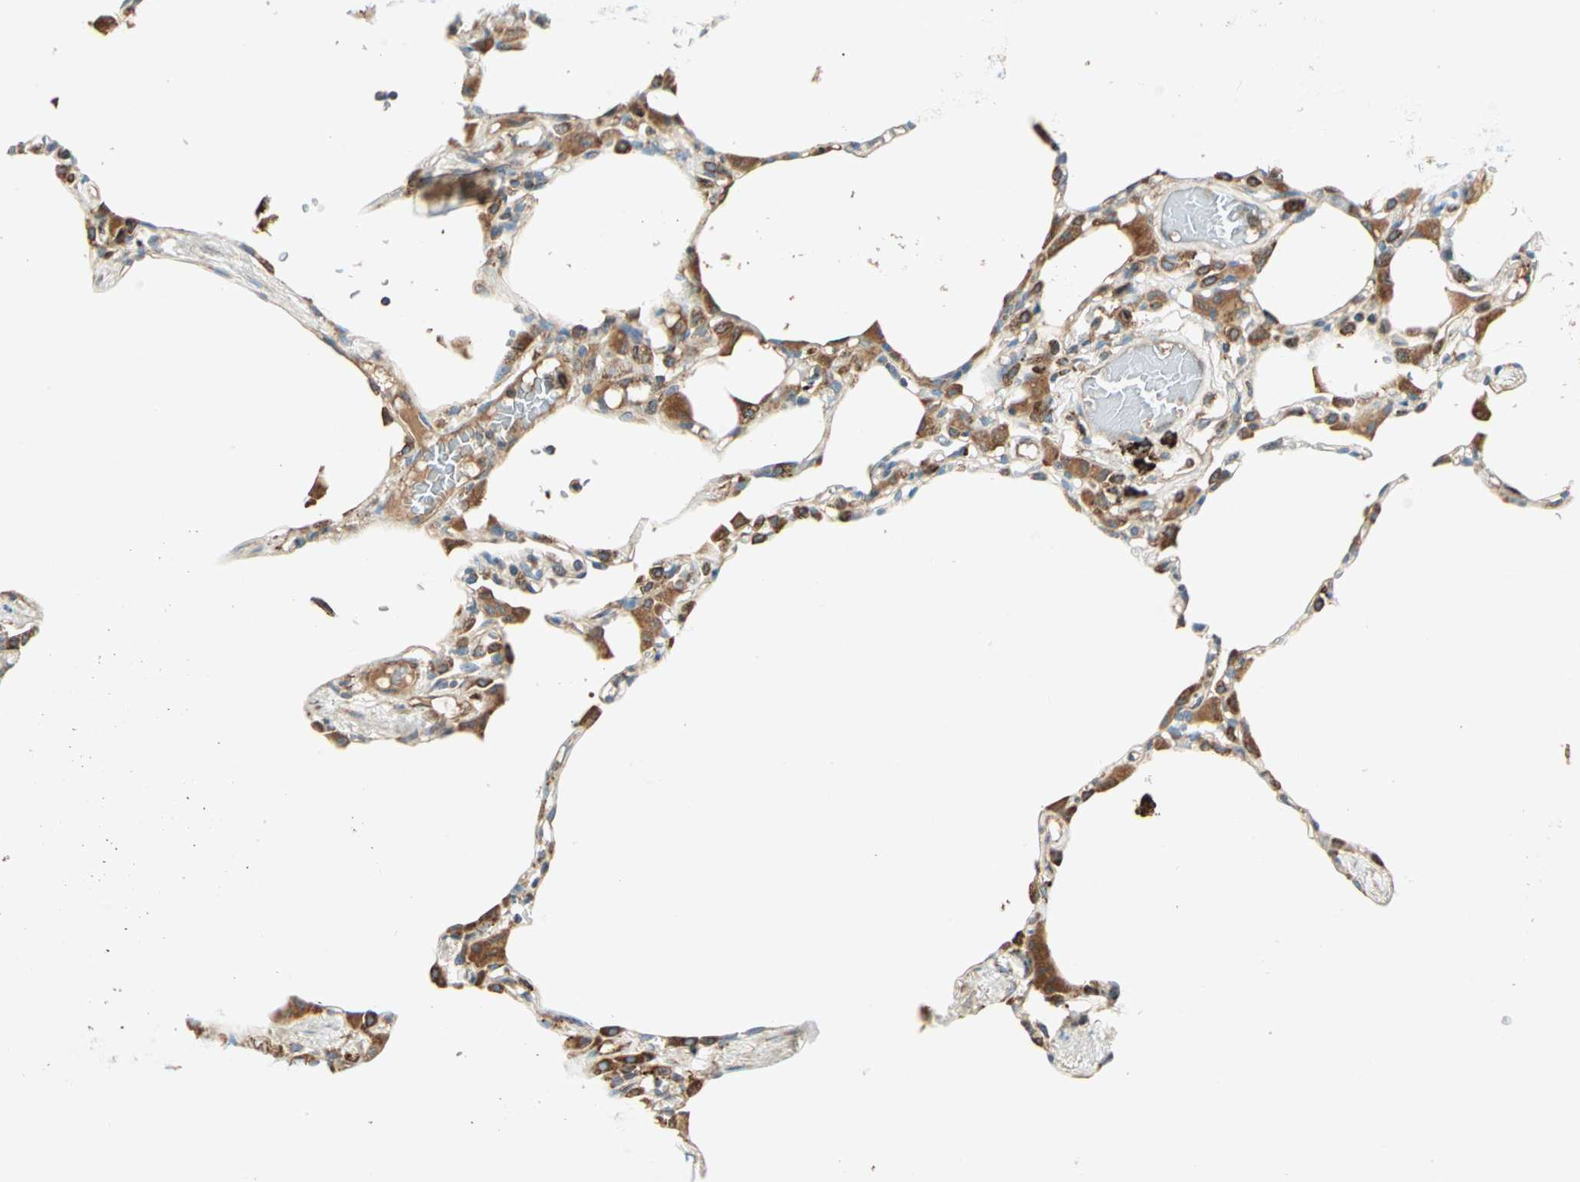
{"staining": {"intensity": "moderate", "quantity": "25%-75%", "location": "cytoplasmic/membranous"}, "tissue": "lung", "cell_type": "Alveolar cells", "image_type": "normal", "snomed": [{"axis": "morphology", "description": "Normal tissue, NOS"}, {"axis": "topography", "description": "Lung"}], "caption": "Brown immunohistochemical staining in benign lung demonstrates moderate cytoplasmic/membranous staining in approximately 25%-75% of alveolar cells.", "gene": "PDIA4", "patient": {"sex": "female", "age": 49}}